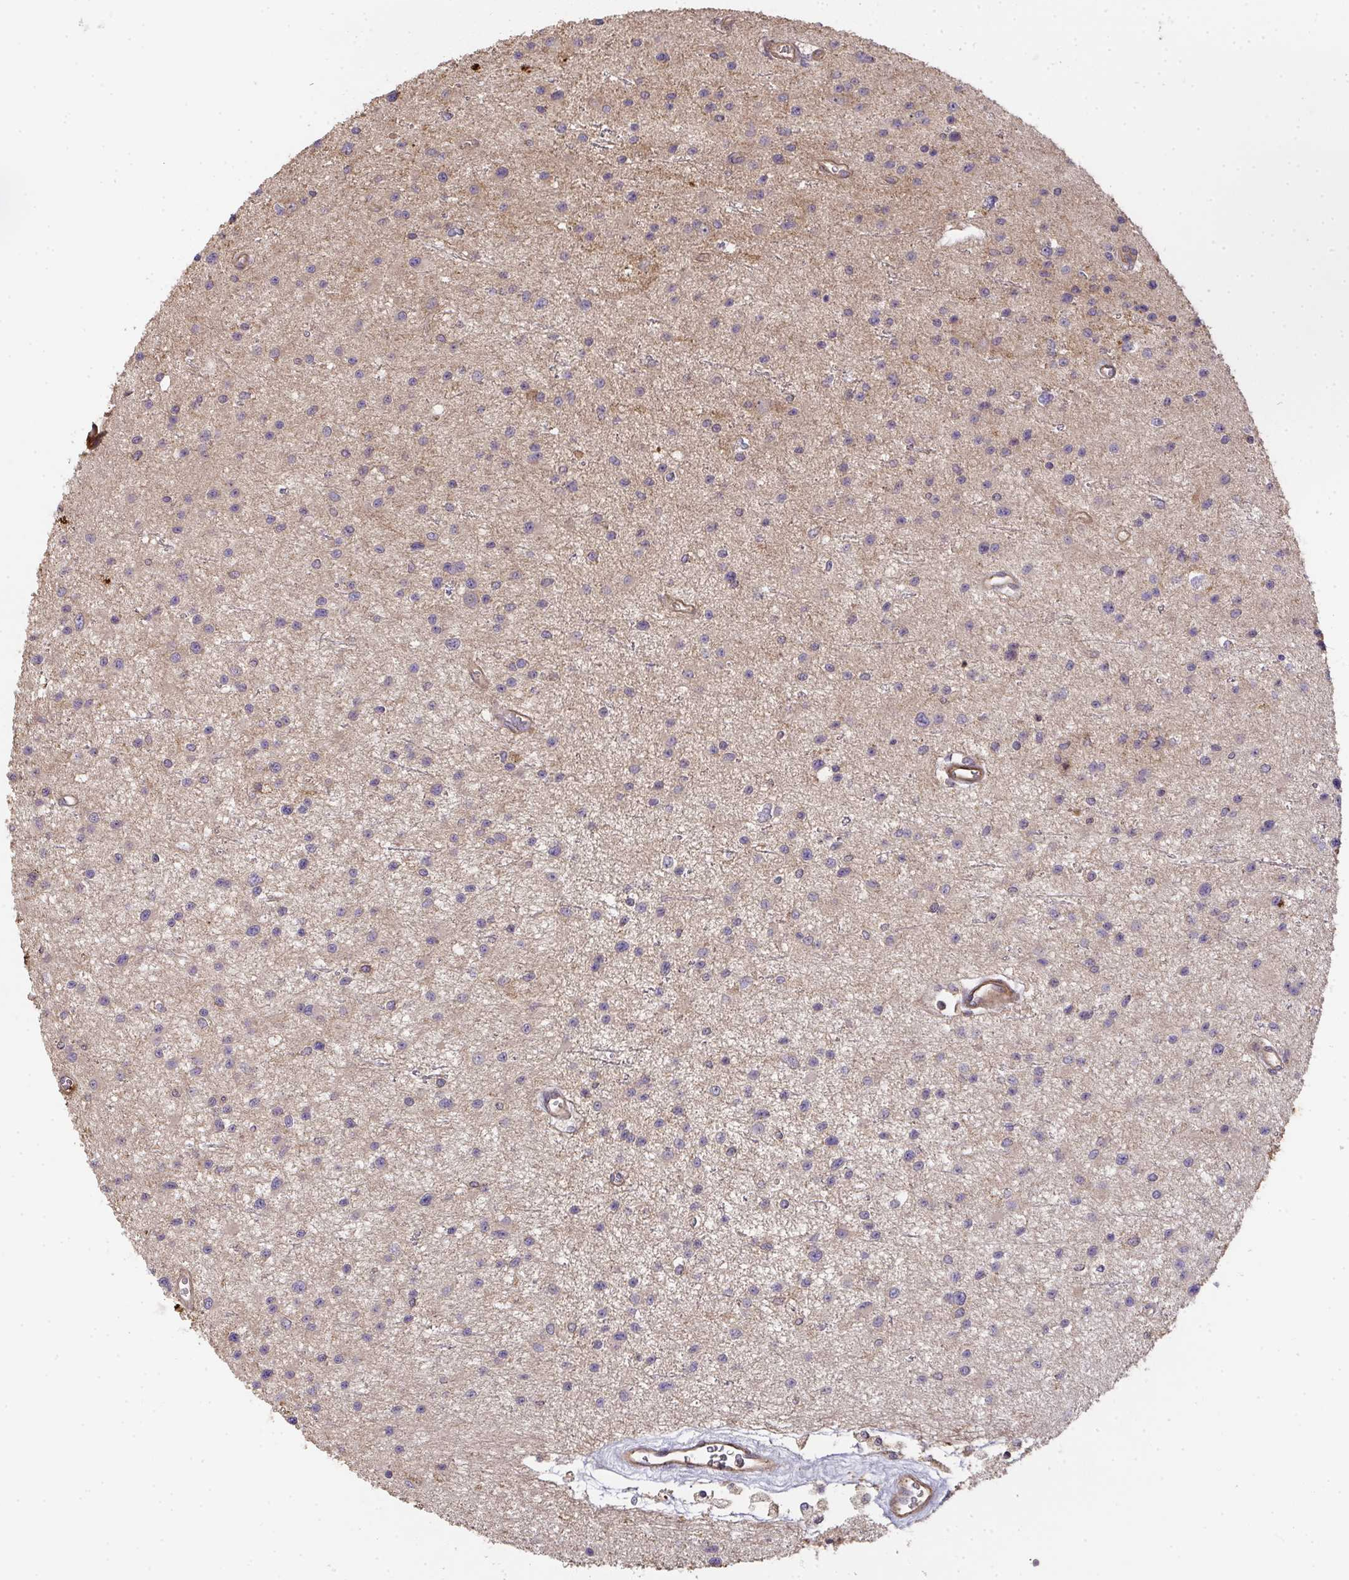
{"staining": {"intensity": "negative", "quantity": "none", "location": "none"}, "tissue": "glioma", "cell_type": "Tumor cells", "image_type": "cancer", "snomed": [{"axis": "morphology", "description": "Glioma, malignant, Low grade"}, {"axis": "topography", "description": "Brain"}], "caption": "Image shows no protein positivity in tumor cells of glioma tissue.", "gene": "TNMD", "patient": {"sex": "male", "age": 43}}